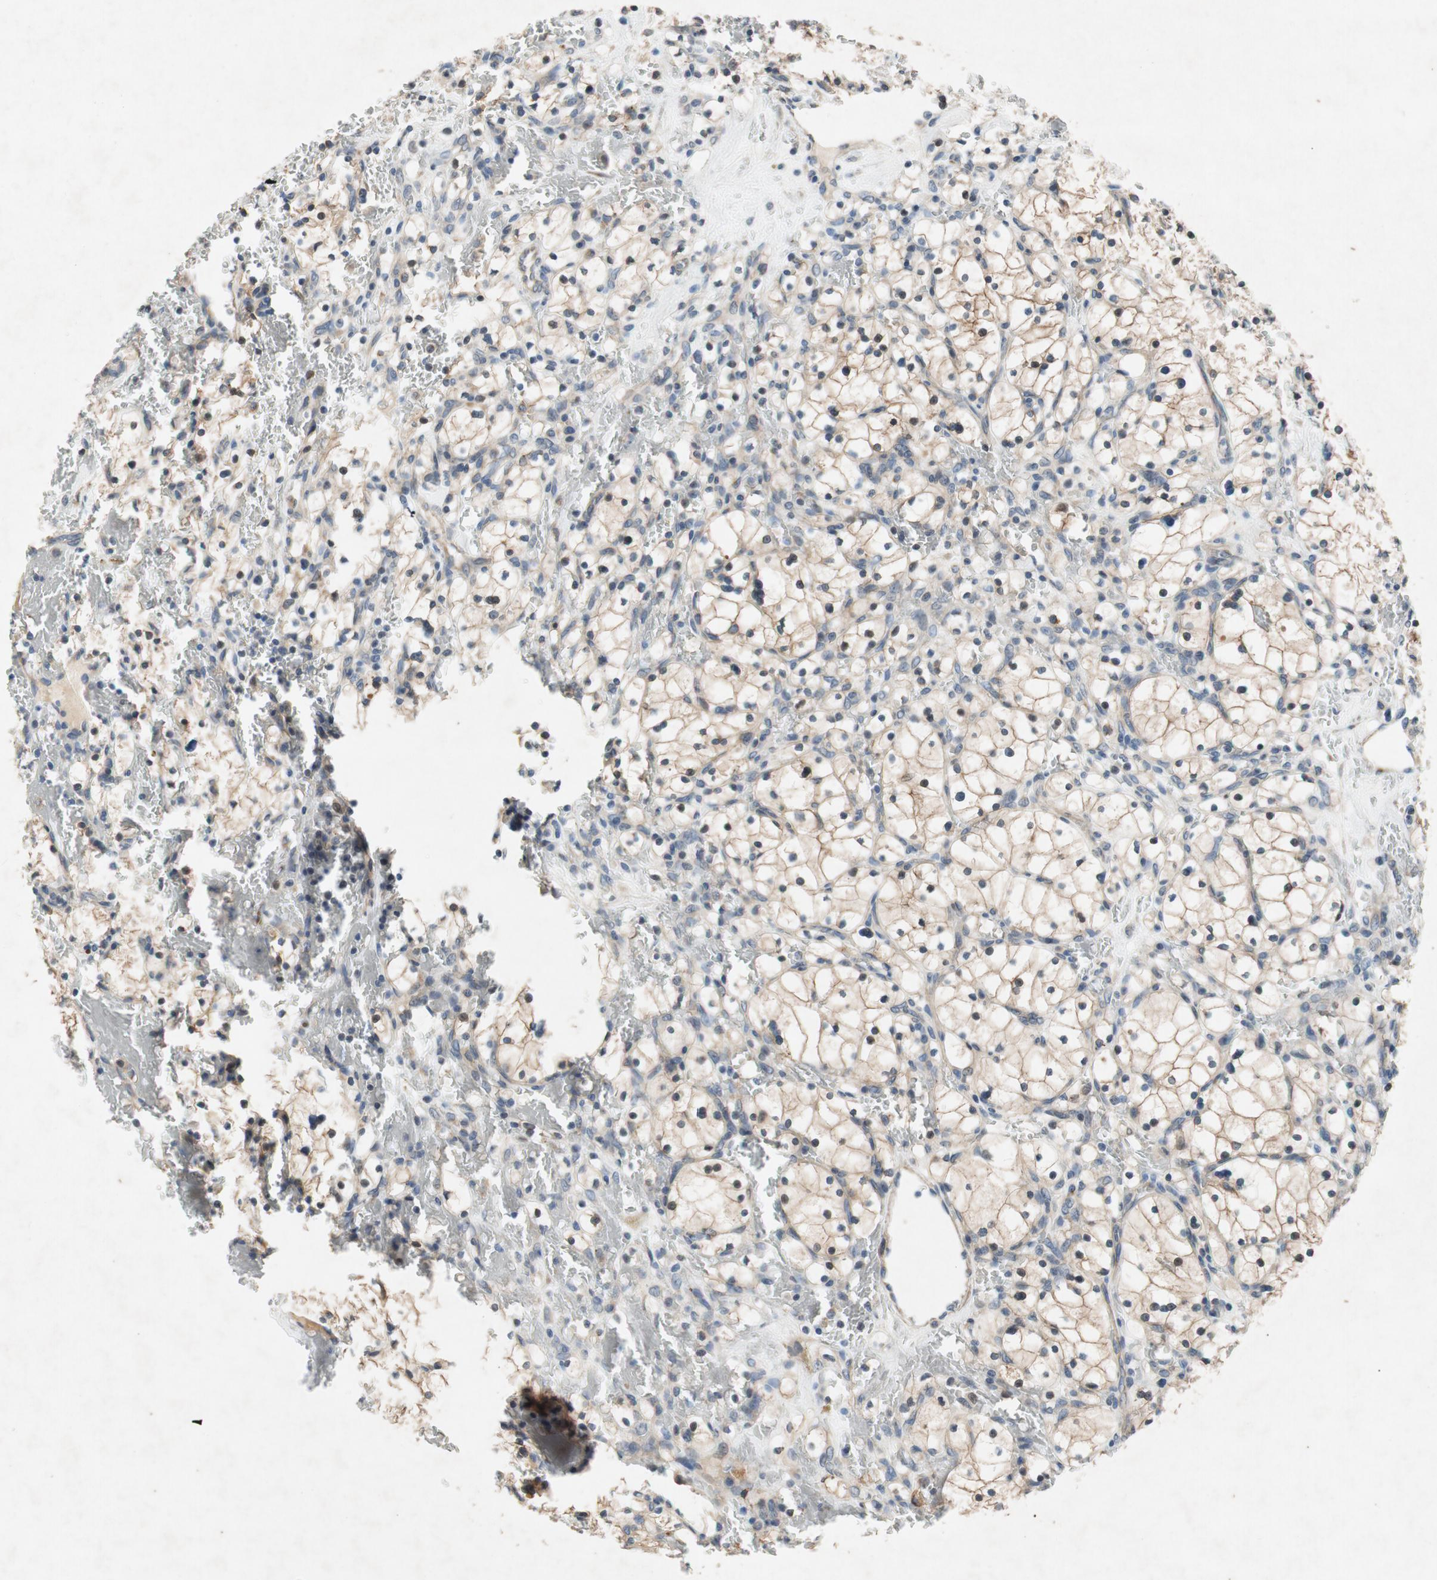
{"staining": {"intensity": "weak", "quantity": ">75%", "location": "cytoplasmic/membranous"}, "tissue": "renal cancer", "cell_type": "Tumor cells", "image_type": "cancer", "snomed": [{"axis": "morphology", "description": "Adenocarcinoma, NOS"}, {"axis": "topography", "description": "Kidney"}], "caption": "The micrograph displays a brown stain indicating the presence of a protein in the cytoplasmic/membranous of tumor cells in adenocarcinoma (renal).", "gene": "ATP2C1", "patient": {"sex": "female", "age": 83}}